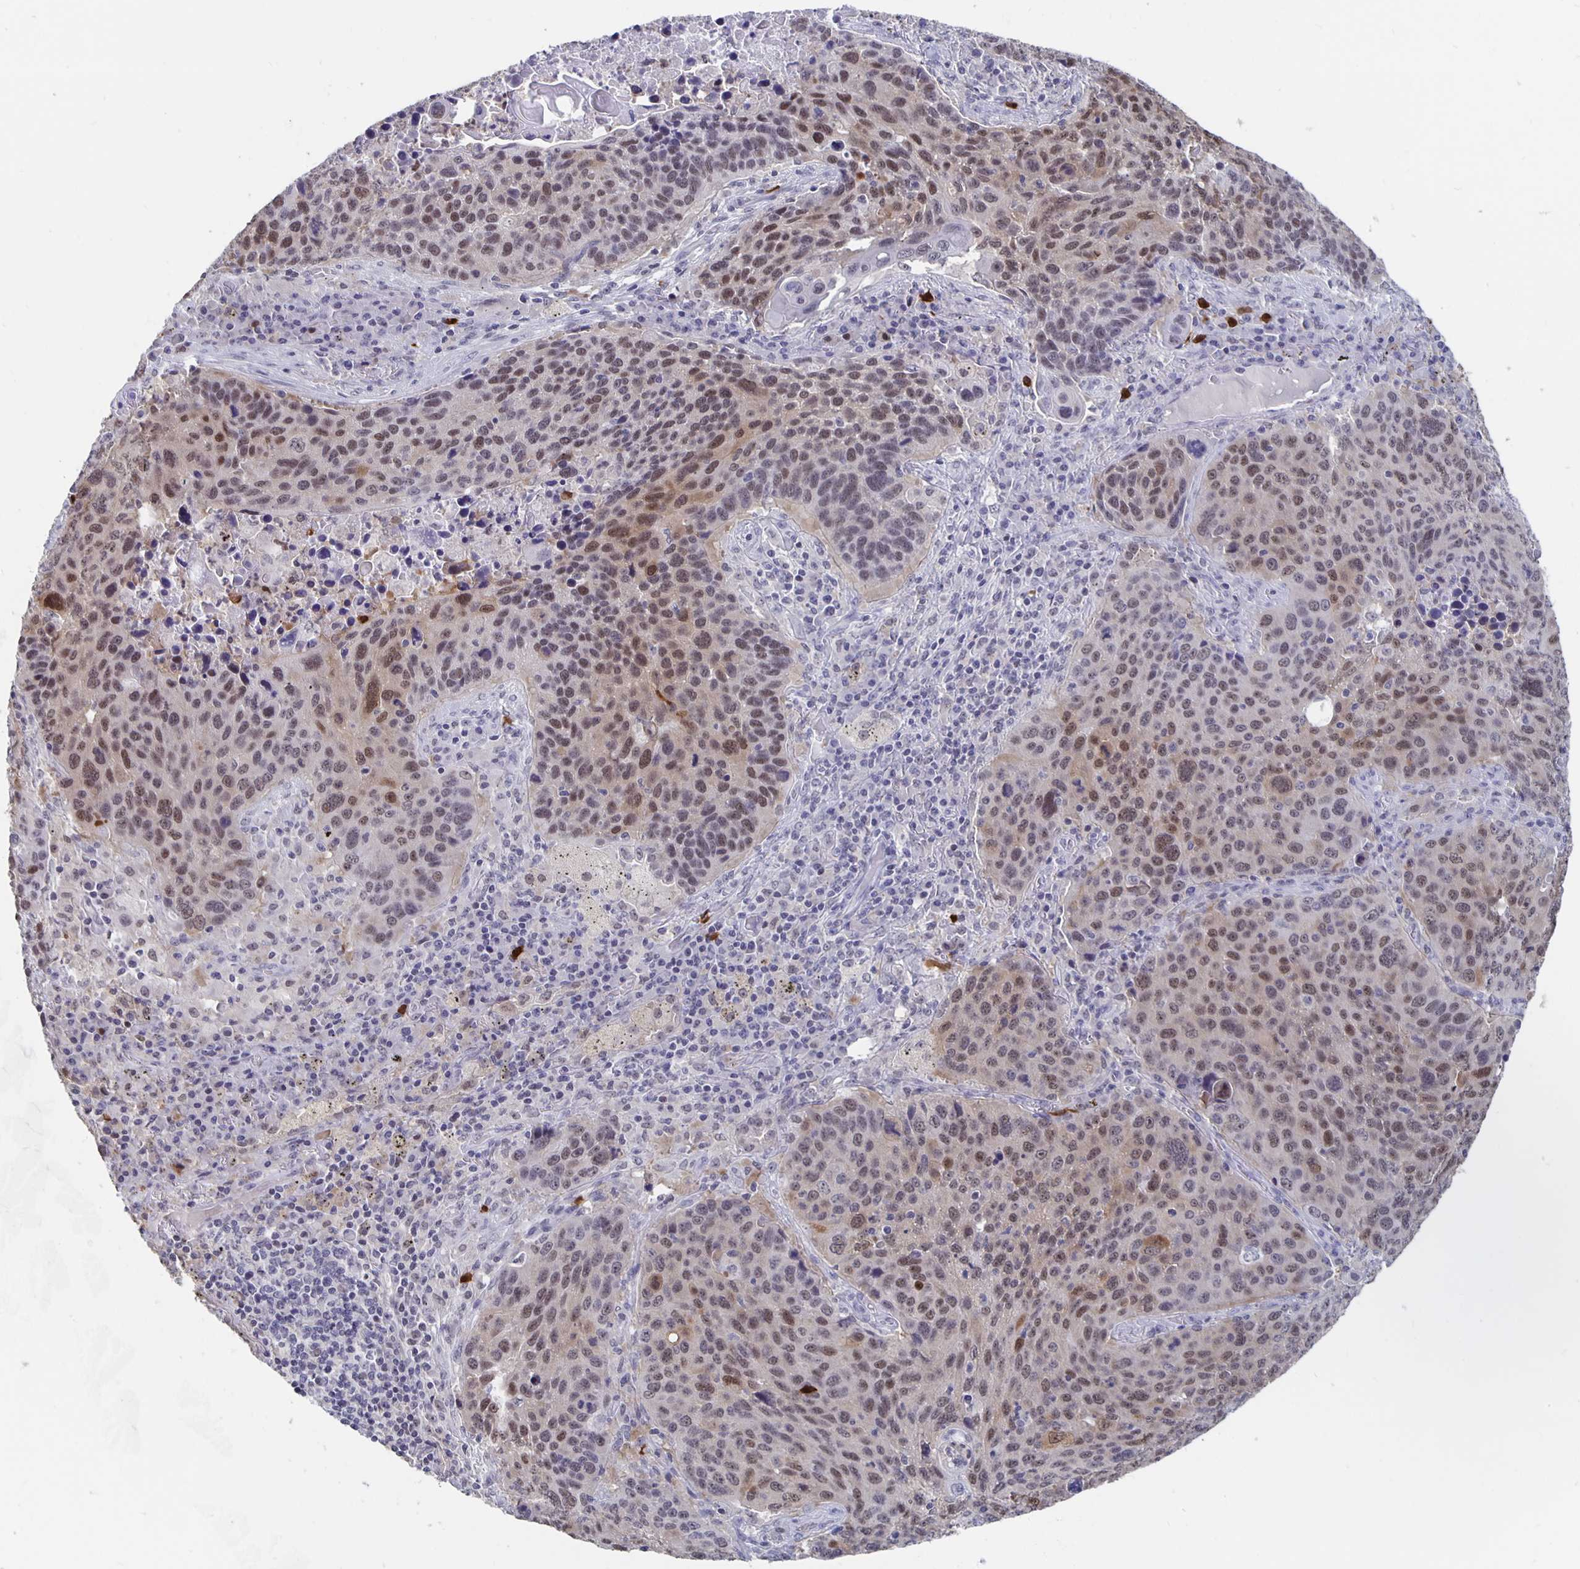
{"staining": {"intensity": "moderate", "quantity": "25%-75%", "location": "nuclear"}, "tissue": "lung cancer", "cell_type": "Tumor cells", "image_type": "cancer", "snomed": [{"axis": "morphology", "description": "Squamous cell carcinoma, NOS"}, {"axis": "topography", "description": "Lung"}], "caption": "Tumor cells demonstrate medium levels of moderate nuclear positivity in approximately 25%-75% of cells in squamous cell carcinoma (lung).", "gene": "ZNF691", "patient": {"sex": "male", "age": 68}}